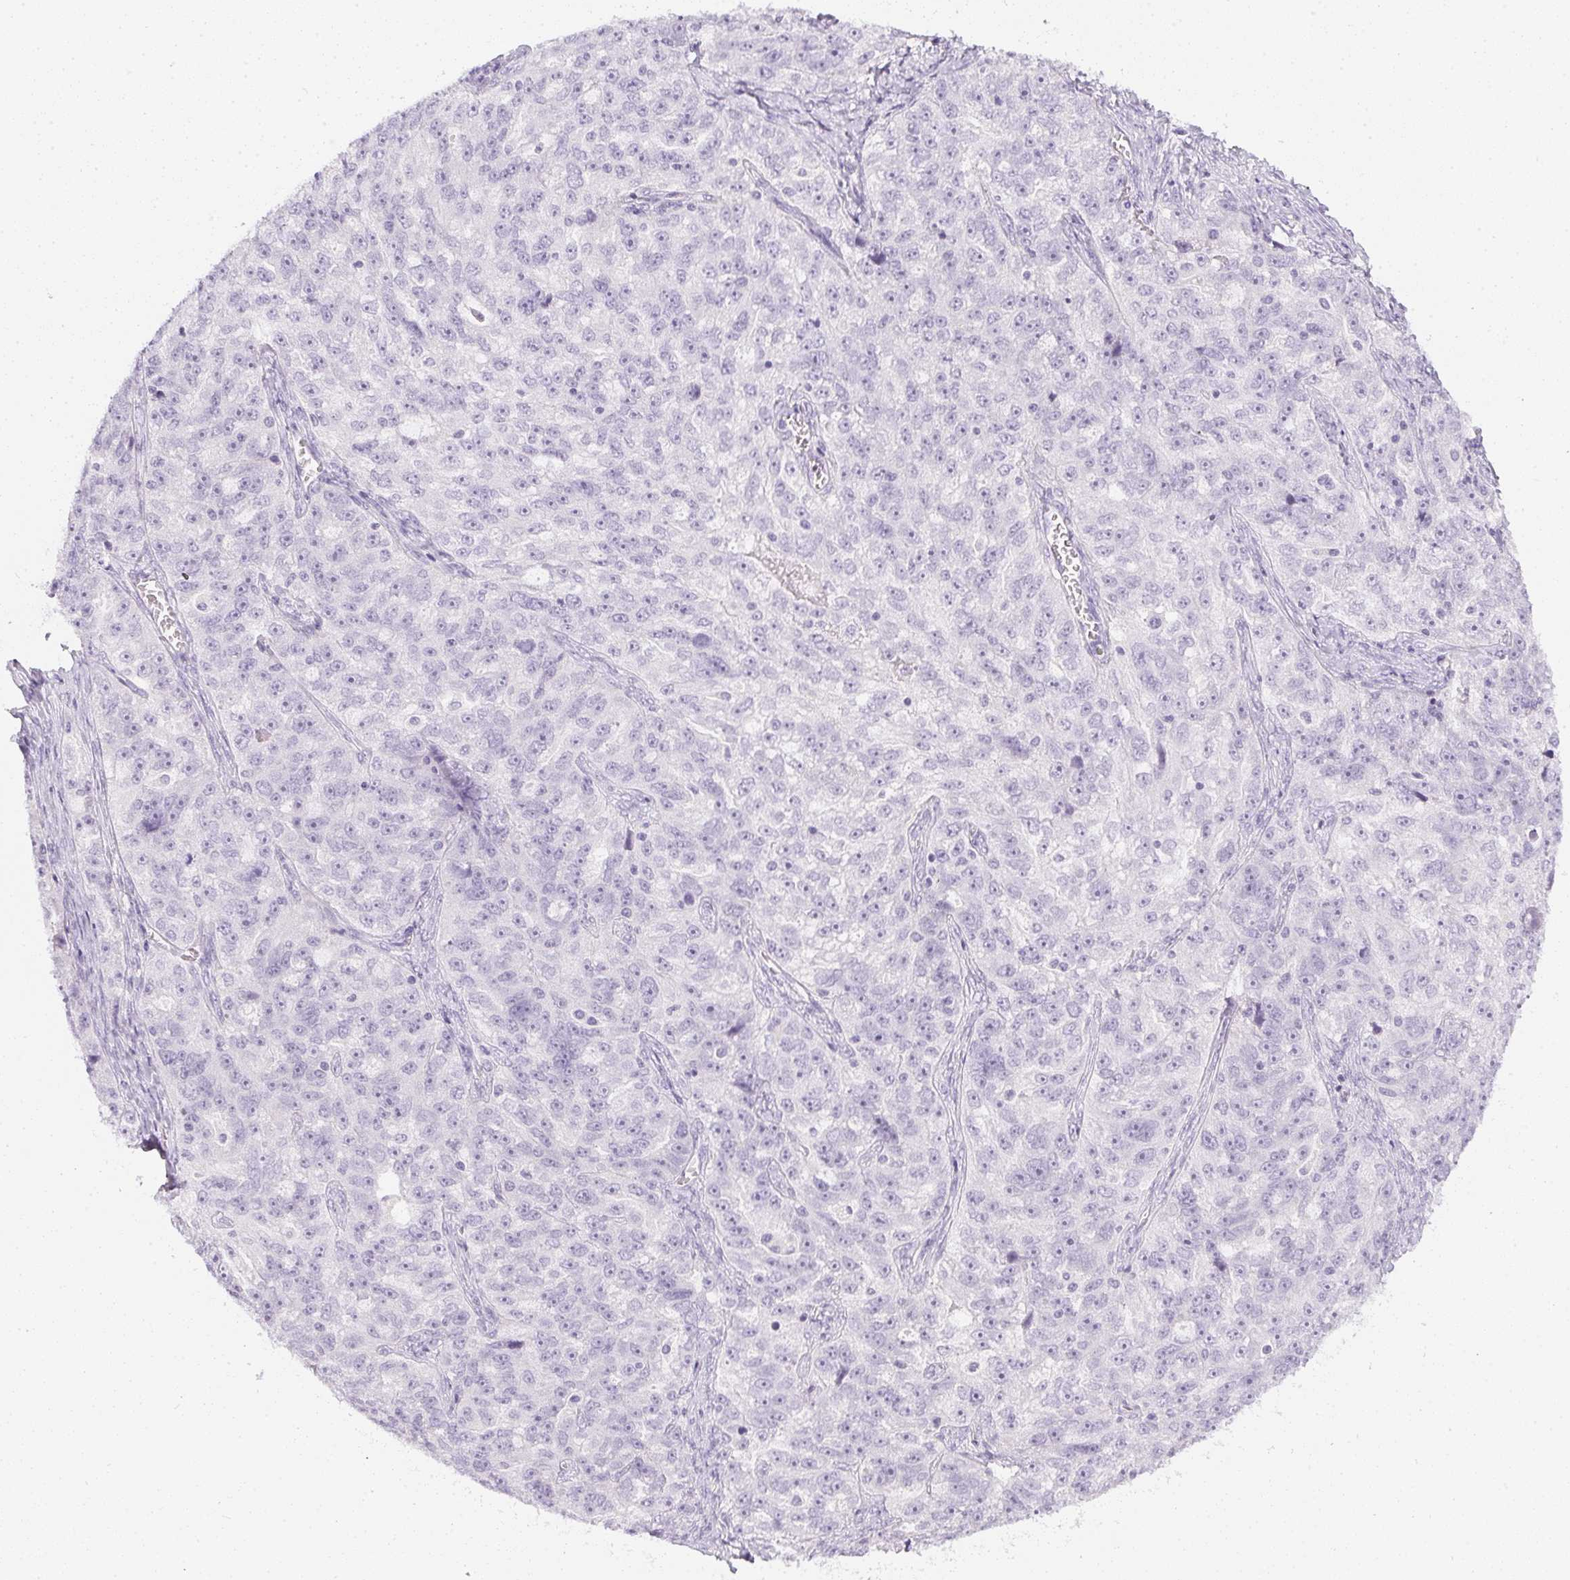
{"staining": {"intensity": "negative", "quantity": "none", "location": "none"}, "tissue": "ovarian cancer", "cell_type": "Tumor cells", "image_type": "cancer", "snomed": [{"axis": "morphology", "description": "Cystadenocarcinoma, serous, NOS"}, {"axis": "topography", "description": "Ovary"}], "caption": "Photomicrograph shows no significant protein staining in tumor cells of ovarian cancer (serous cystadenocarcinoma).", "gene": "PPY", "patient": {"sex": "female", "age": 51}}